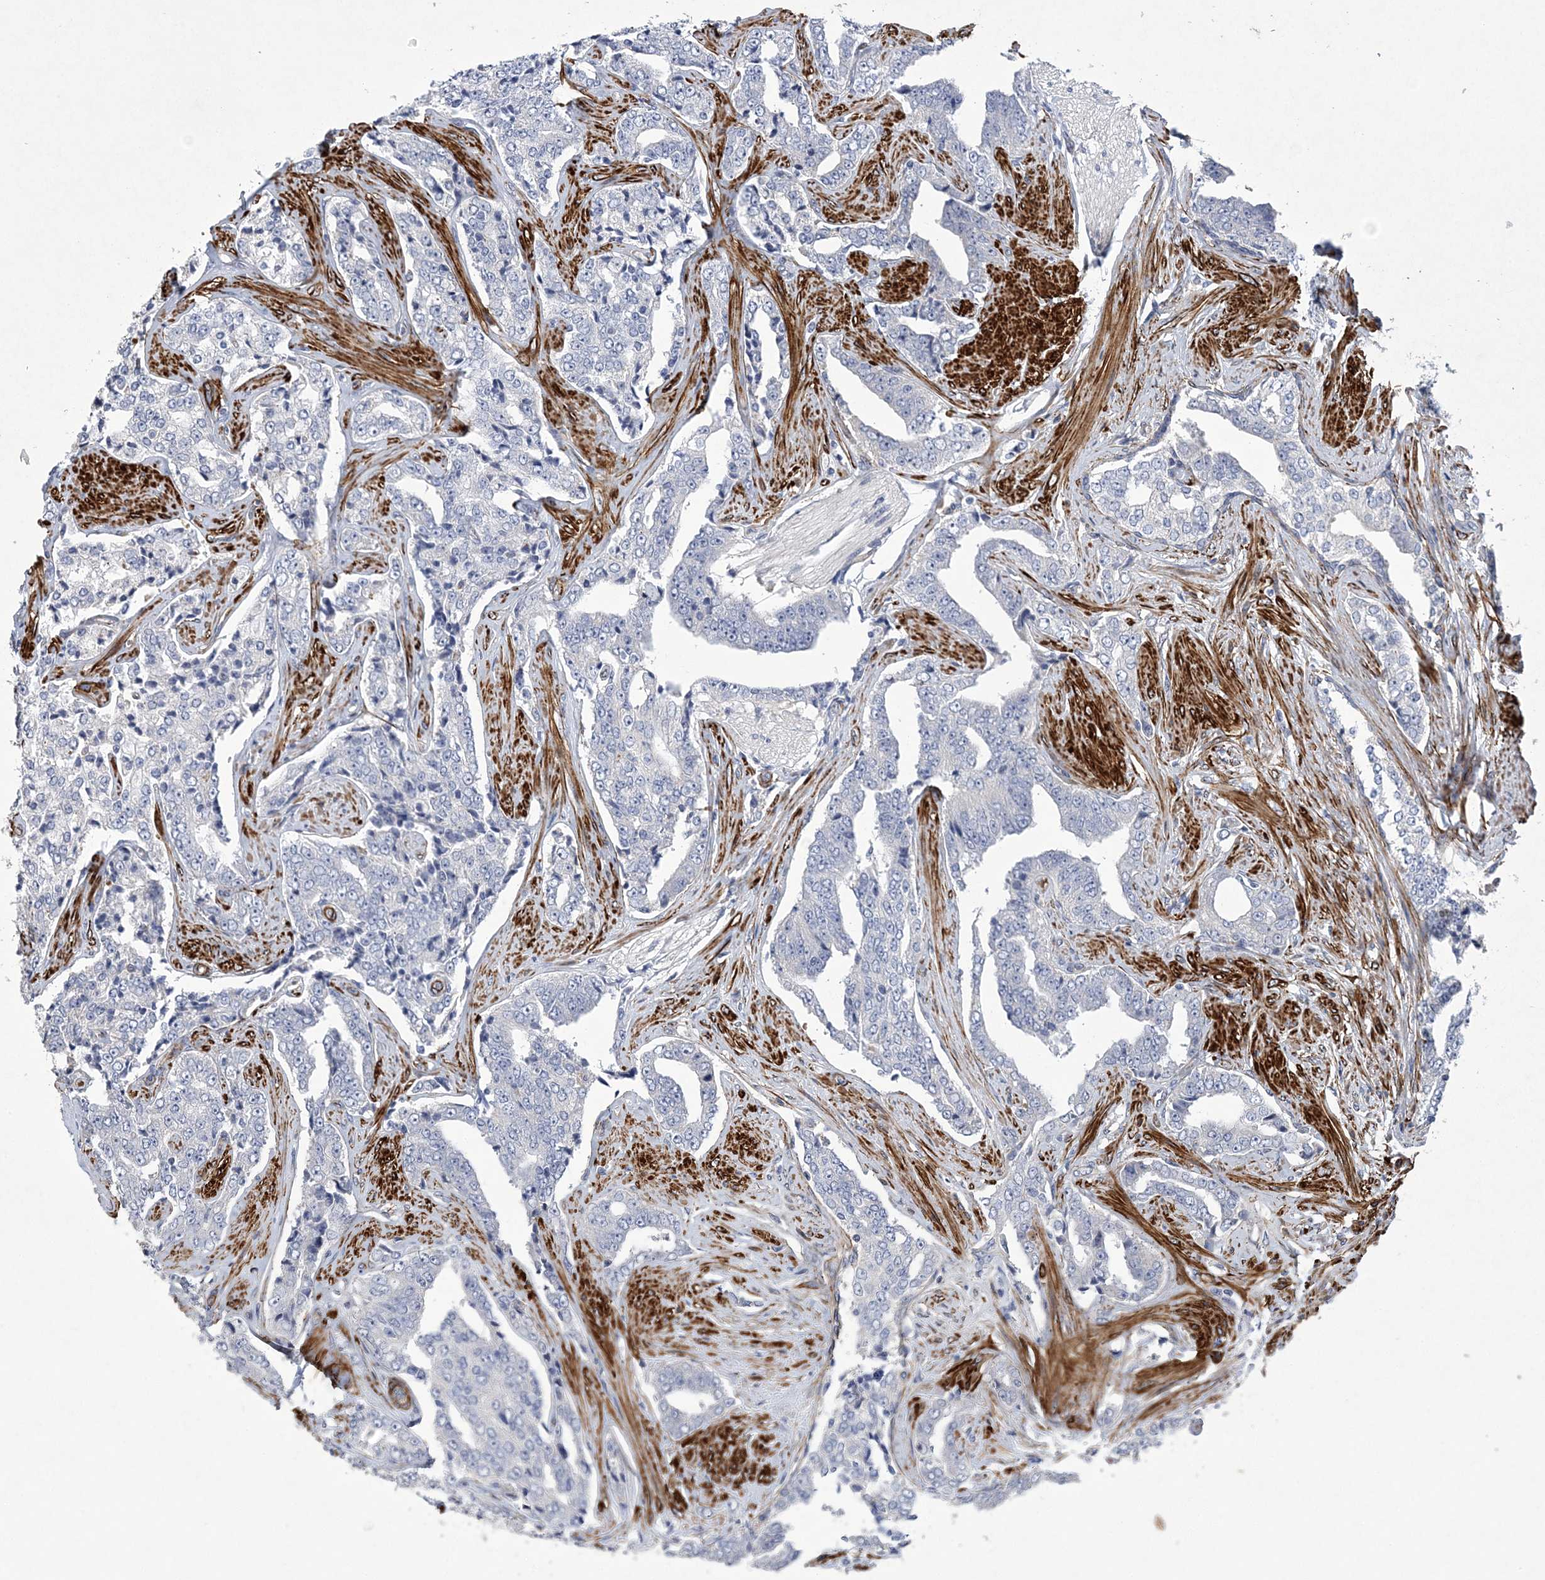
{"staining": {"intensity": "negative", "quantity": "none", "location": "none"}, "tissue": "prostate cancer", "cell_type": "Tumor cells", "image_type": "cancer", "snomed": [{"axis": "morphology", "description": "Adenocarcinoma, High grade"}, {"axis": "topography", "description": "Prostate"}], "caption": "Immunohistochemical staining of prostate cancer reveals no significant staining in tumor cells. Nuclei are stained in blue.", "gene": "ARSJ", "patient": {"sex": "male", "age": 71}}